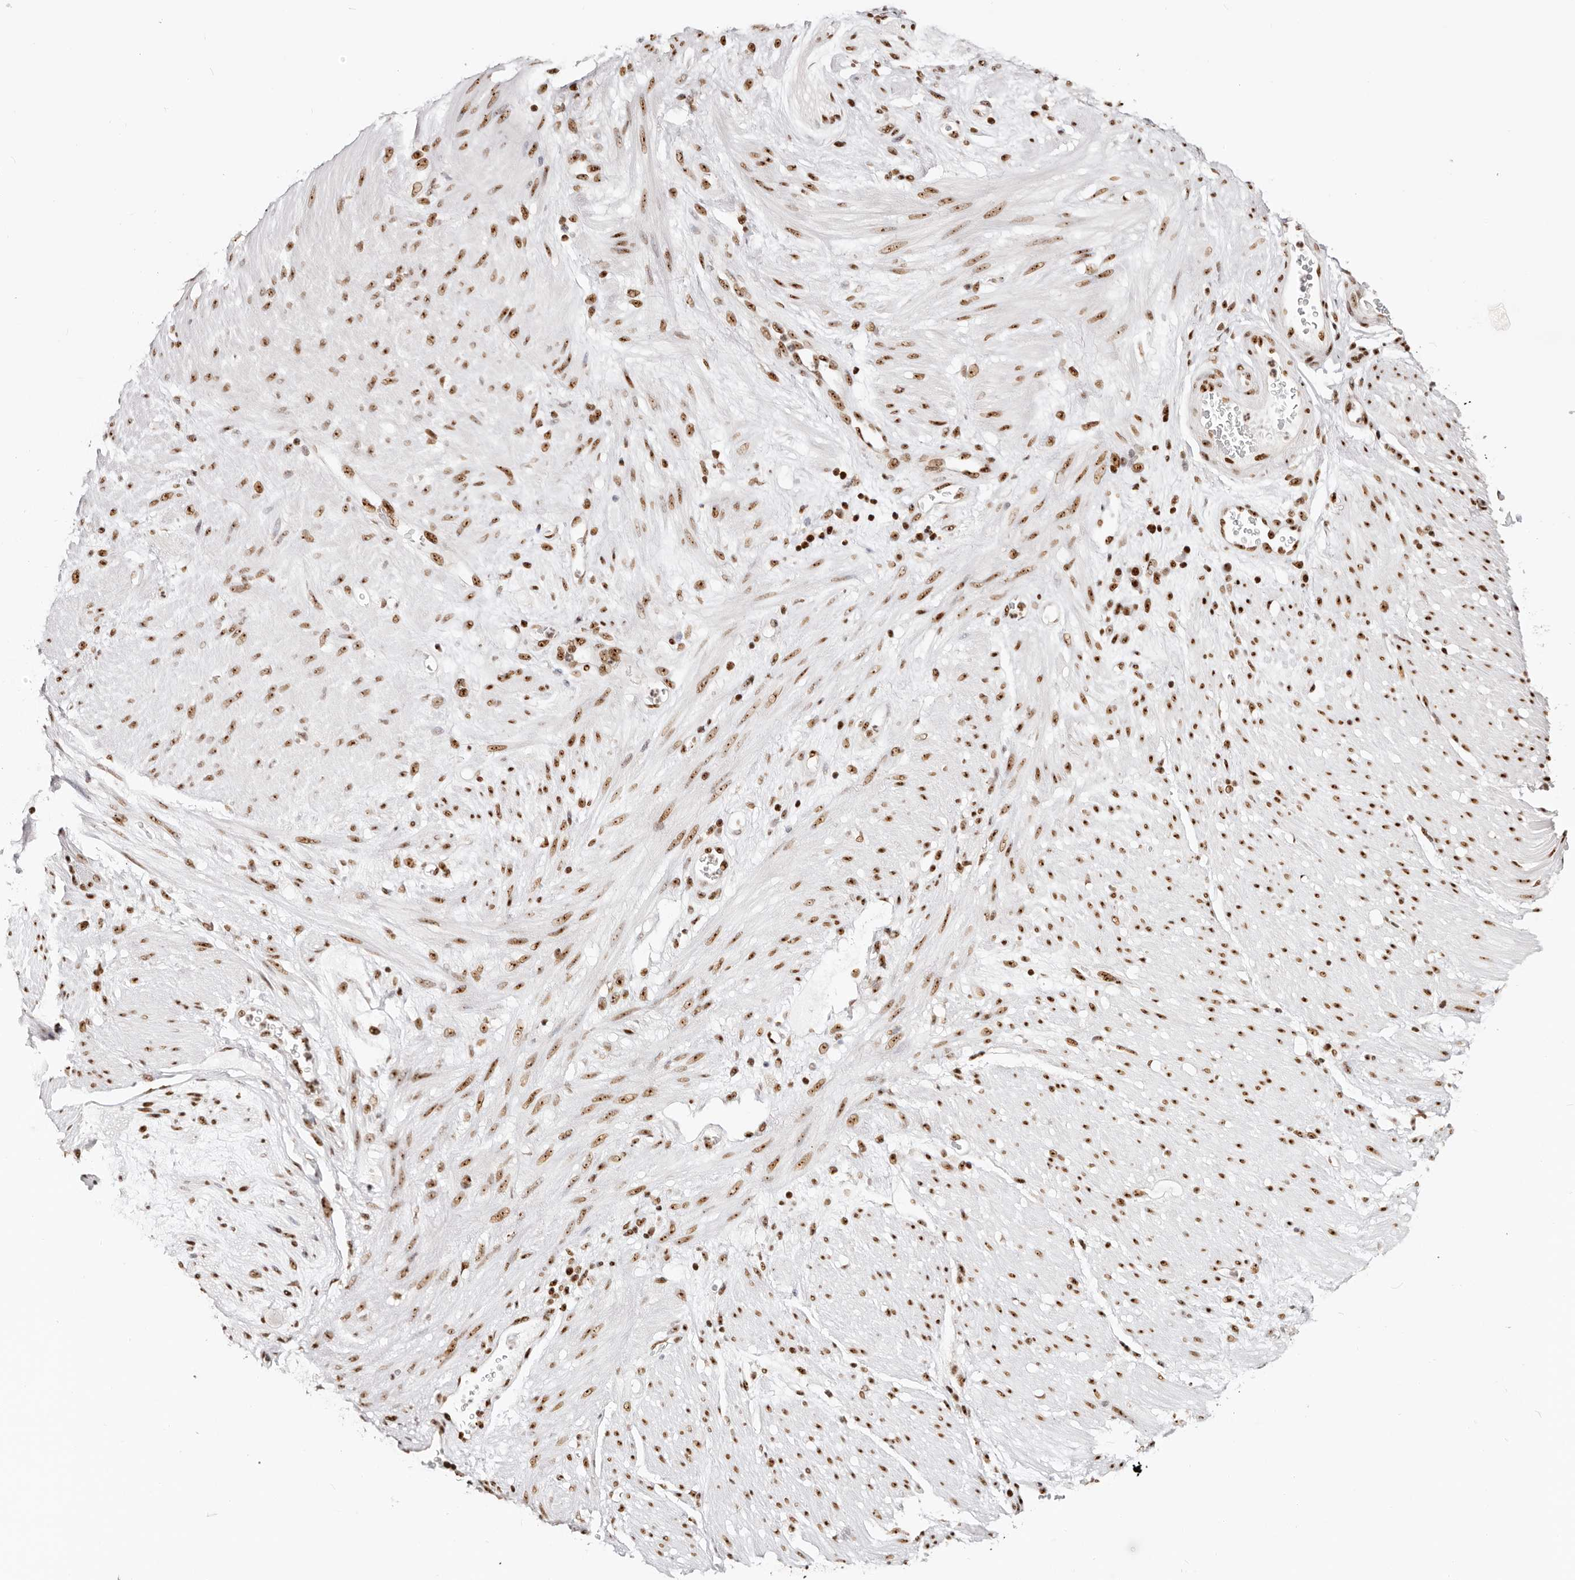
{"staining": {"intensity": "moderate", "quantity": ">75%", "location": "nuclear"}, "tissue": "stomach cancer", "cell_type": "Tumor cells", "image_type": "cancer", "snomed": [{"axis": "morphology", "description": "Adenocarcinoma, NOS"}, {"axis": "topography", "description": "Stomach"}], "caption": "Adenocarcinoma (stomach) stained for a protein (brown) exhibits moderate nuclear positive staining in about >75% of tumor cells.", "gene": "IQGAP3", "patient": {"sex": "female", "age": 73}}